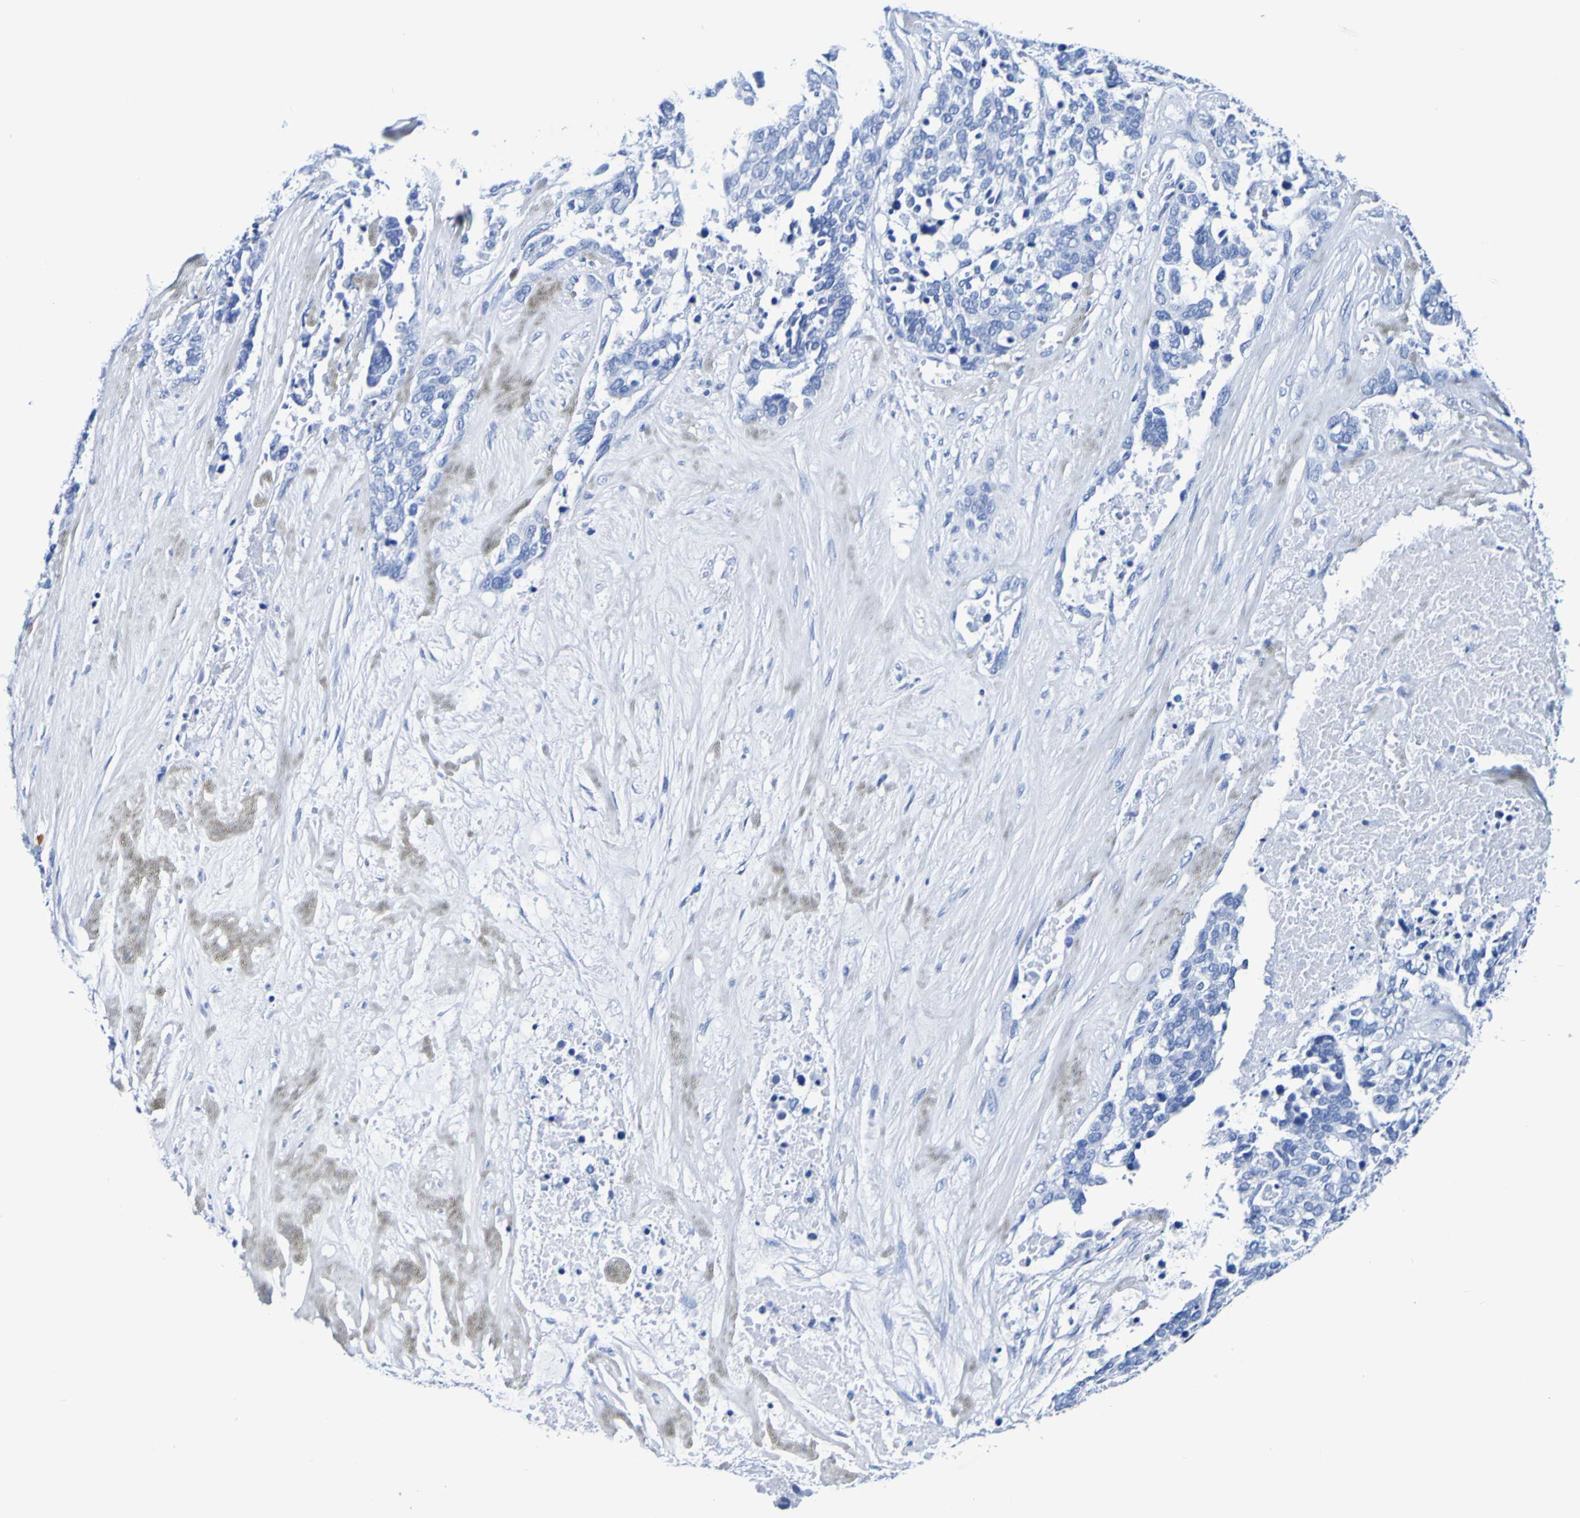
{"staining": {"intensity": "negative", "quantity": "none", "location": "none"}, "tissue": "ovarian cancer", "cell_type": "Tumor cells", "image_type": "cancer", "snomed": [{"axis": "morphology", "description": "Cystadenocarcinoma, serous, NOS"}, {"axis": "topography", "description": "Ovary"}], "caption": "IHC photomicrograph of human ovarian serous cystadenocarcinoma stained for a protein (brown), which exhibits no staining in tumor cells.", "gene": "DPEP1", "patient": {"sex": "female", "age": 44}}